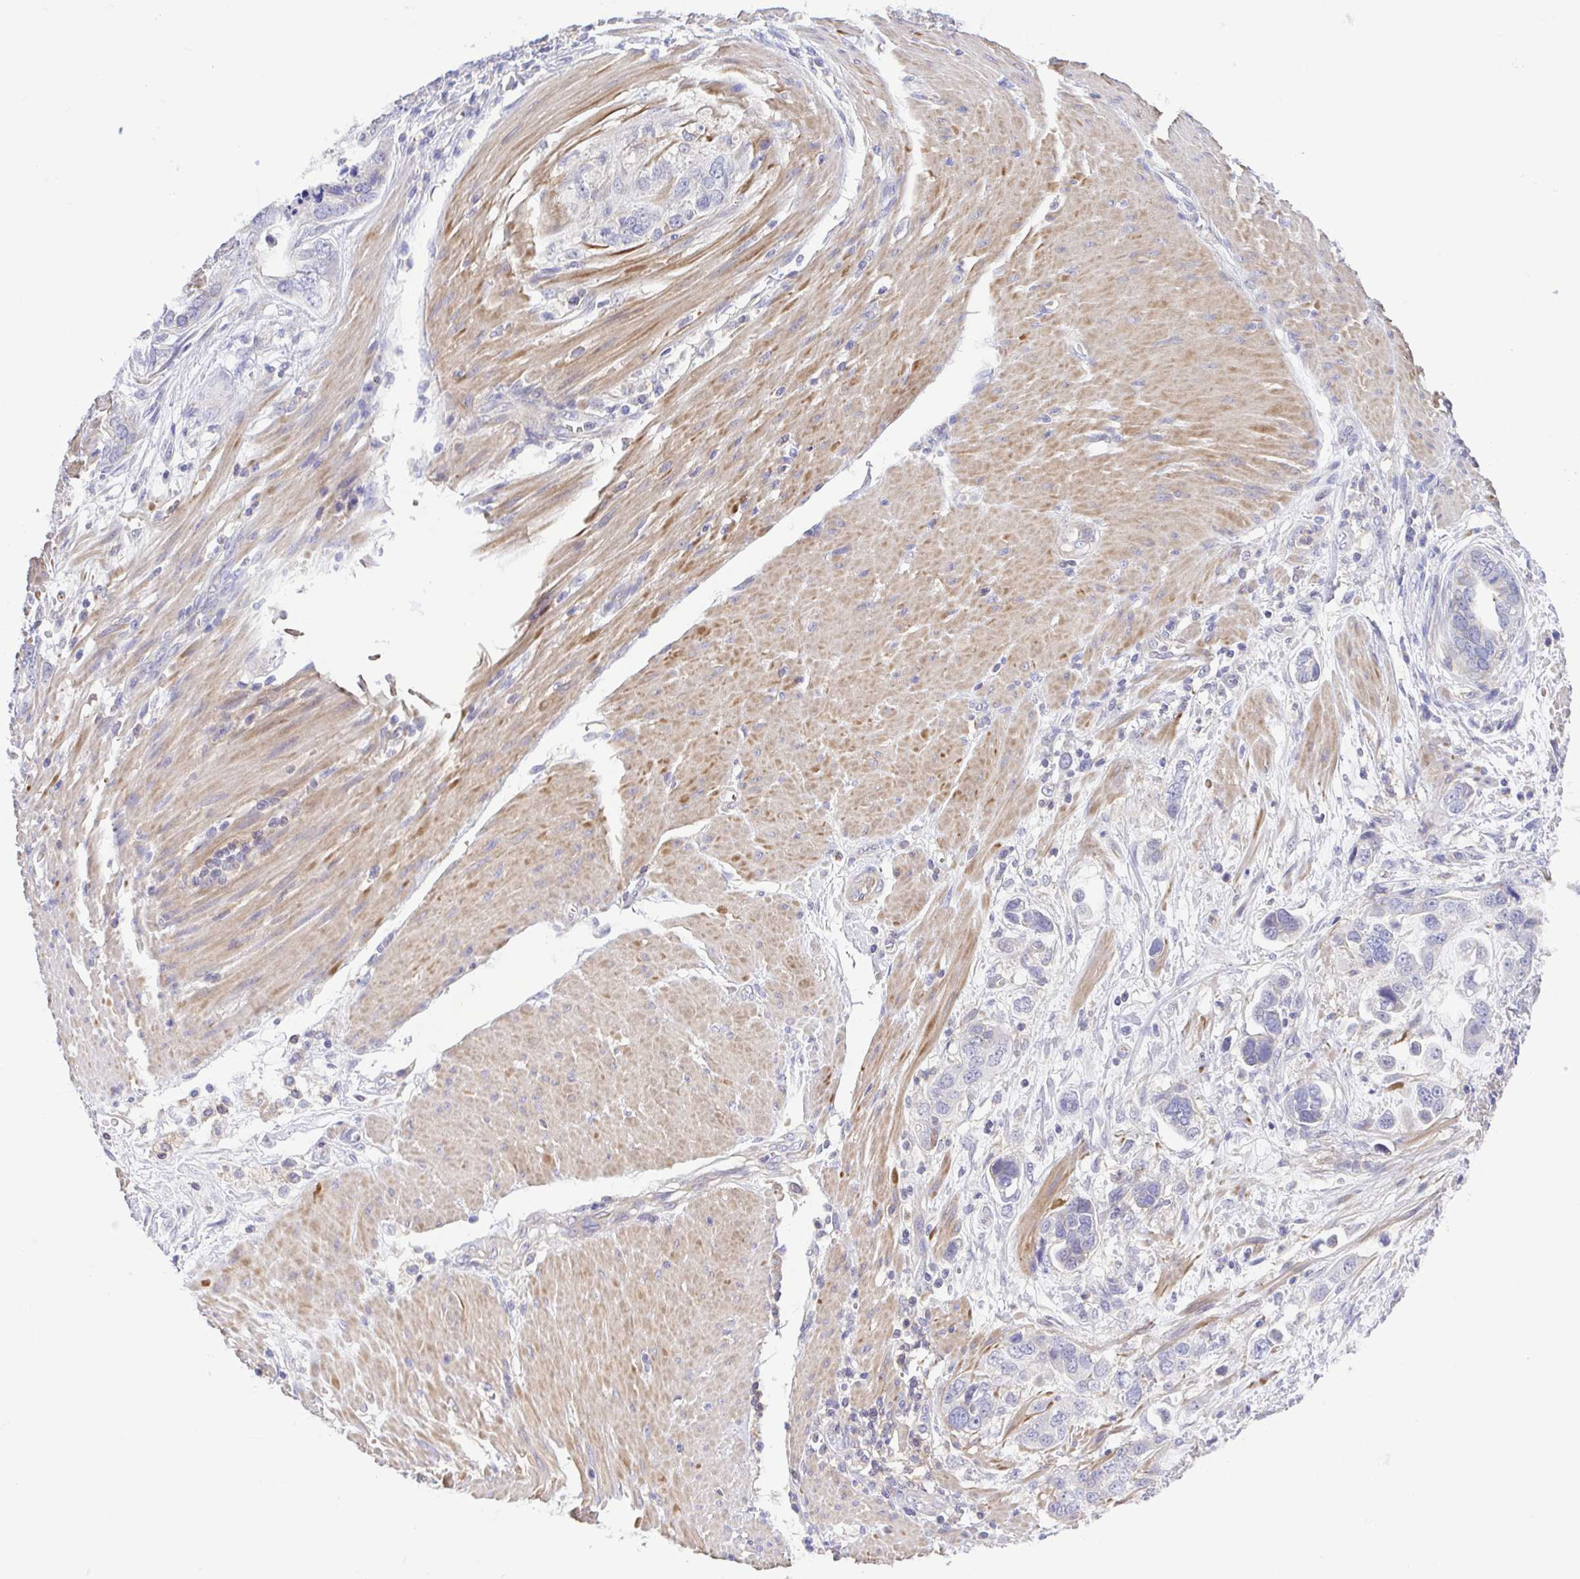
{"staining": {"intensity": "negative", "quantity": "none", "location": "none"}, "tissue": "stomach cancer", "cell_type": "Tumor cells", "image_type": "cancer", "snomed": [{"axis": "morphology", "description": "Adenocarcinoma, NOS"}, {"axis": "topography", "description": "Stomach, lower"}], "caption": "Tumor cells show no significant protein staining in stomach cancer (adenocarcinoma).", "gene": "PRR14L", "patient": {"sex": "female", "age": 93}}